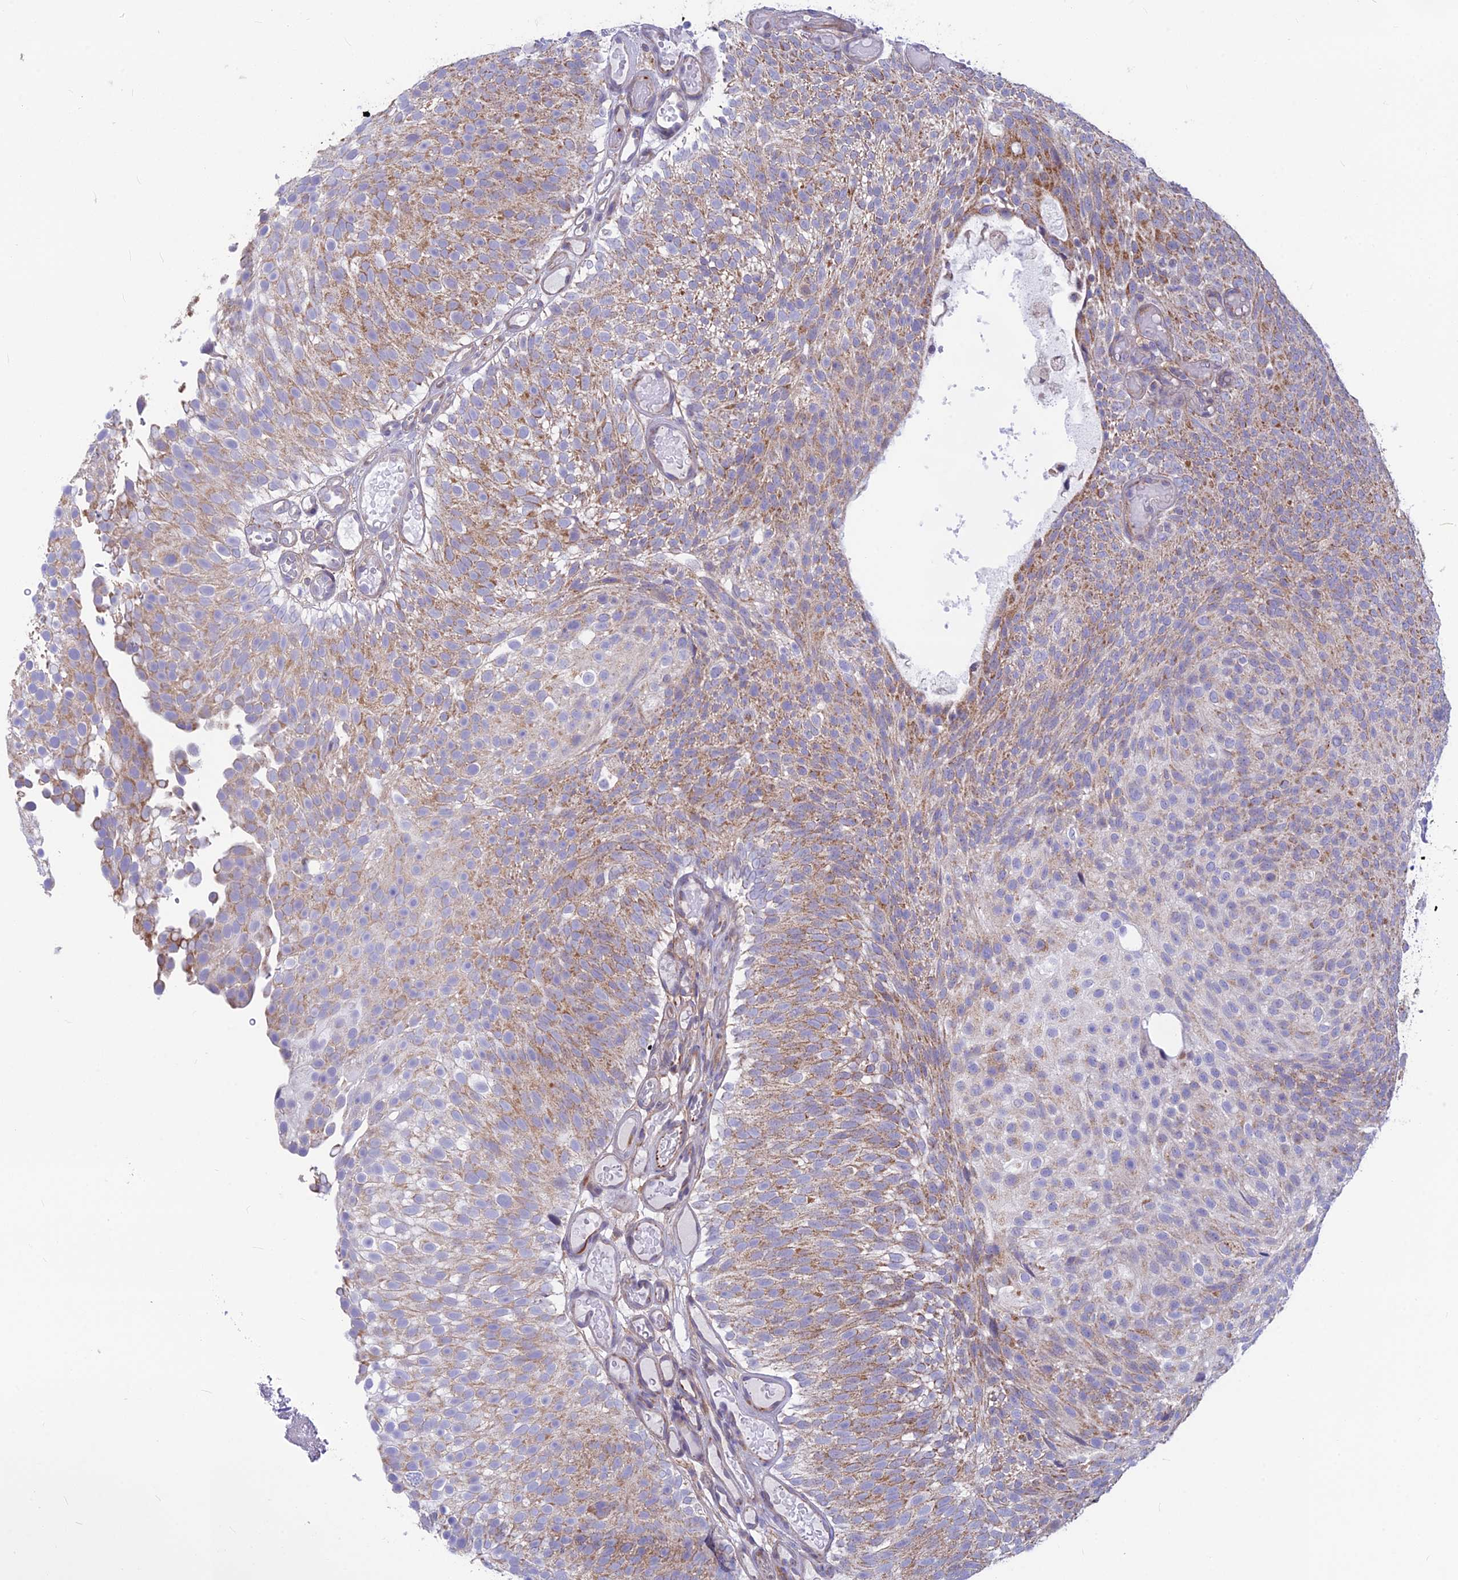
{"staining": {"intensity": "moderate", "quantity": ">75%", "location": "cytoplasmic/membranous"}, "tissue": "urothelial cancer", "cell_type": "Tumor cells", "image_type": "cancer", "snomed": [{"axis": "morphology", "description": "Urothelial carcinoma, Low grade"}, {"axis": "topography", "description": "Urinary bladder"}], "caption": "Immunohistochemistry (IHC) (DAB) staining of low-grade urothelial carcinoma exhibits moderate cytoplasmic/membranous protein staining in approximately >75% of tumor cells.", "gene": "PLAC9", "patient": {"sex": "male", "age": 78}}